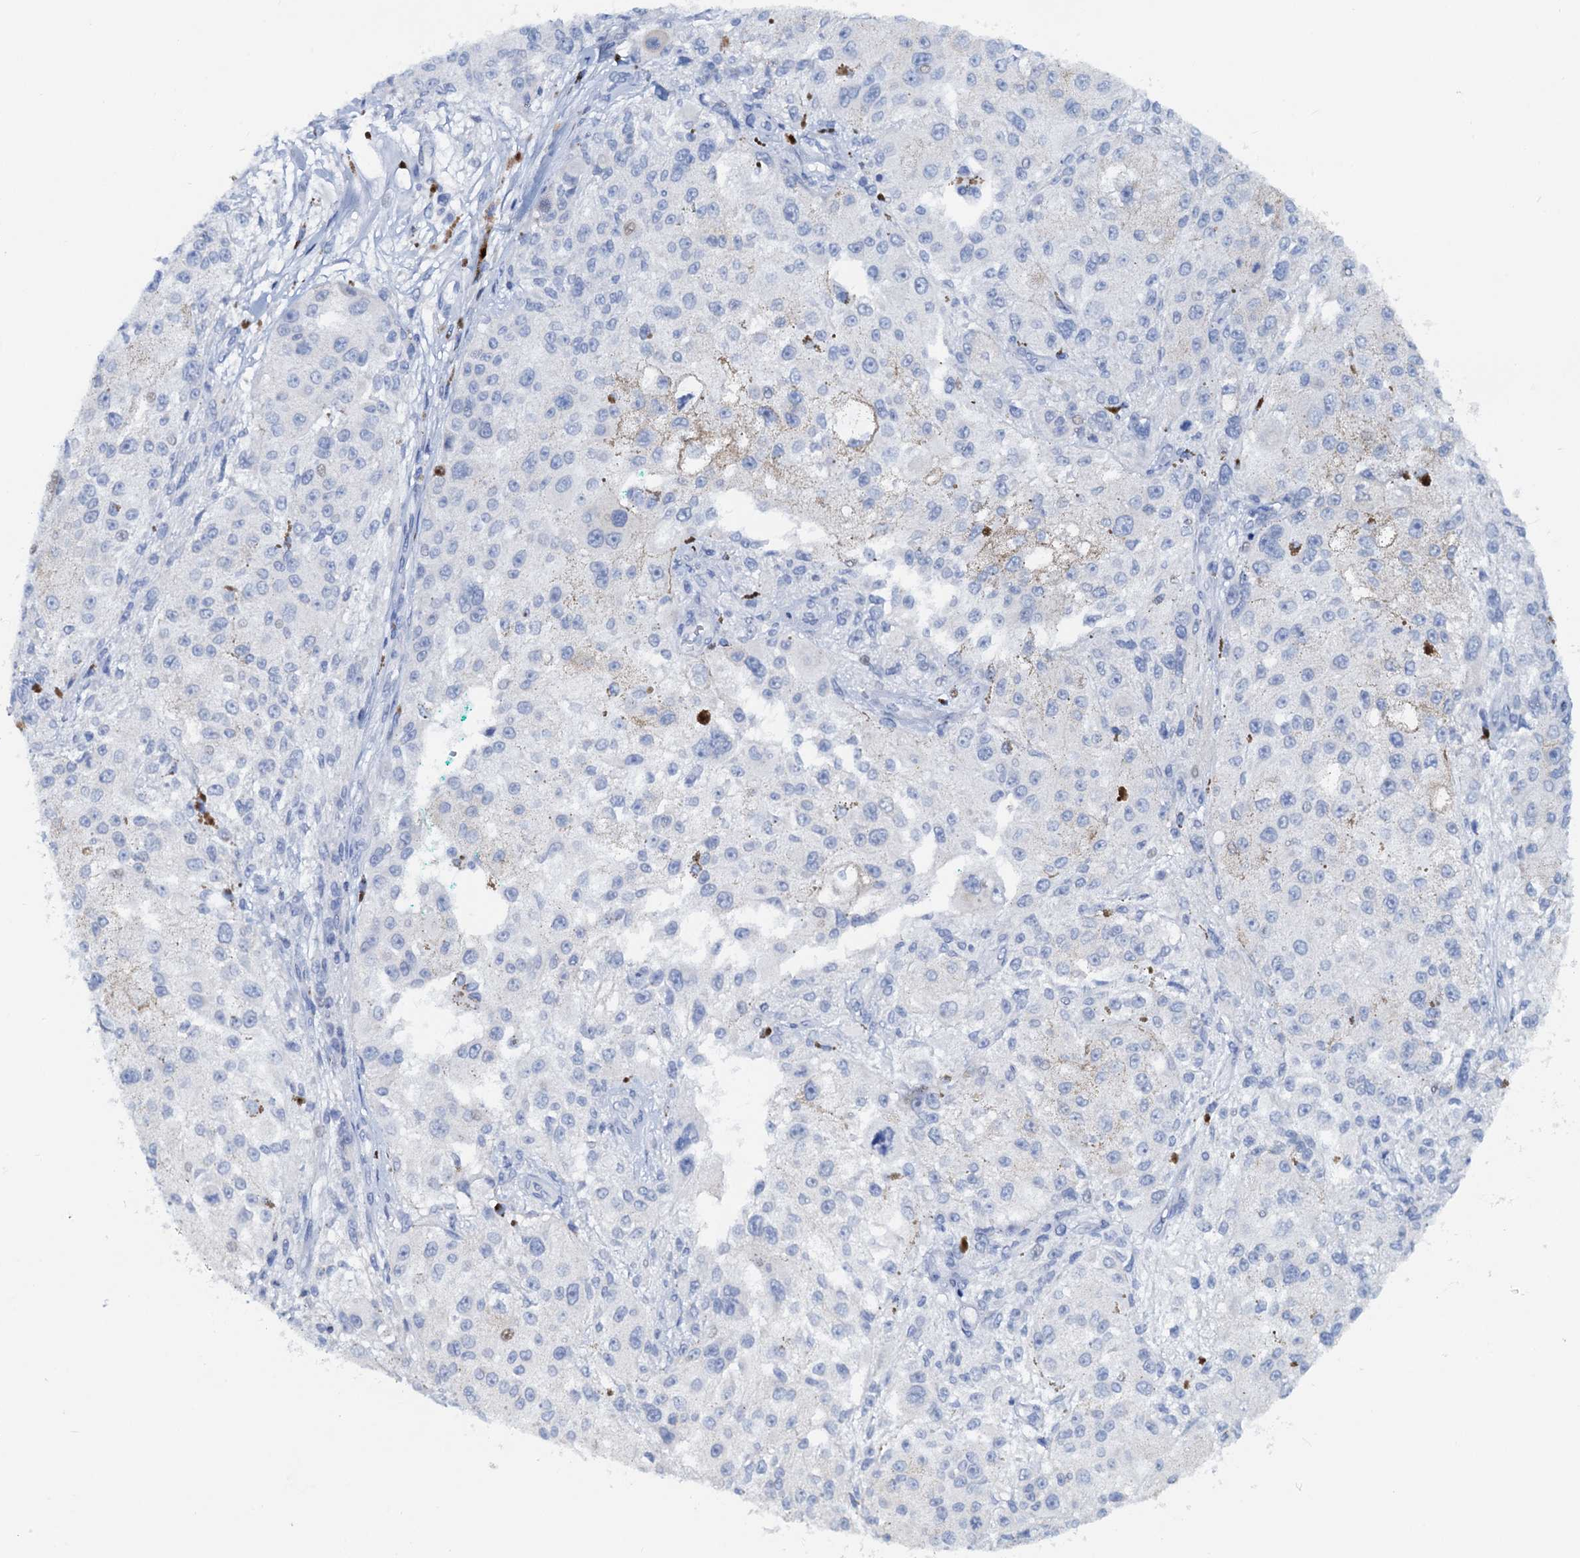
{"staining": {"intensity": "negative", "quantity": "none", "location": "none"}, "tissue": "melanoma", "cell_type": "Tumor cells", "image_type": "cancer", "snomed": [{"axis": "morphology", "description": "Necrosis, NOS"}, {"axis": "morphology", "description": "Malignant melanoma, NOS"}, {"axis": "topography", "description": "Skin"}], "caption": "IHC of malignant melanoma displays no staining in tumor cells.", "gene": "PTGES3", "patient": {"sex": "female", "age": 87}}